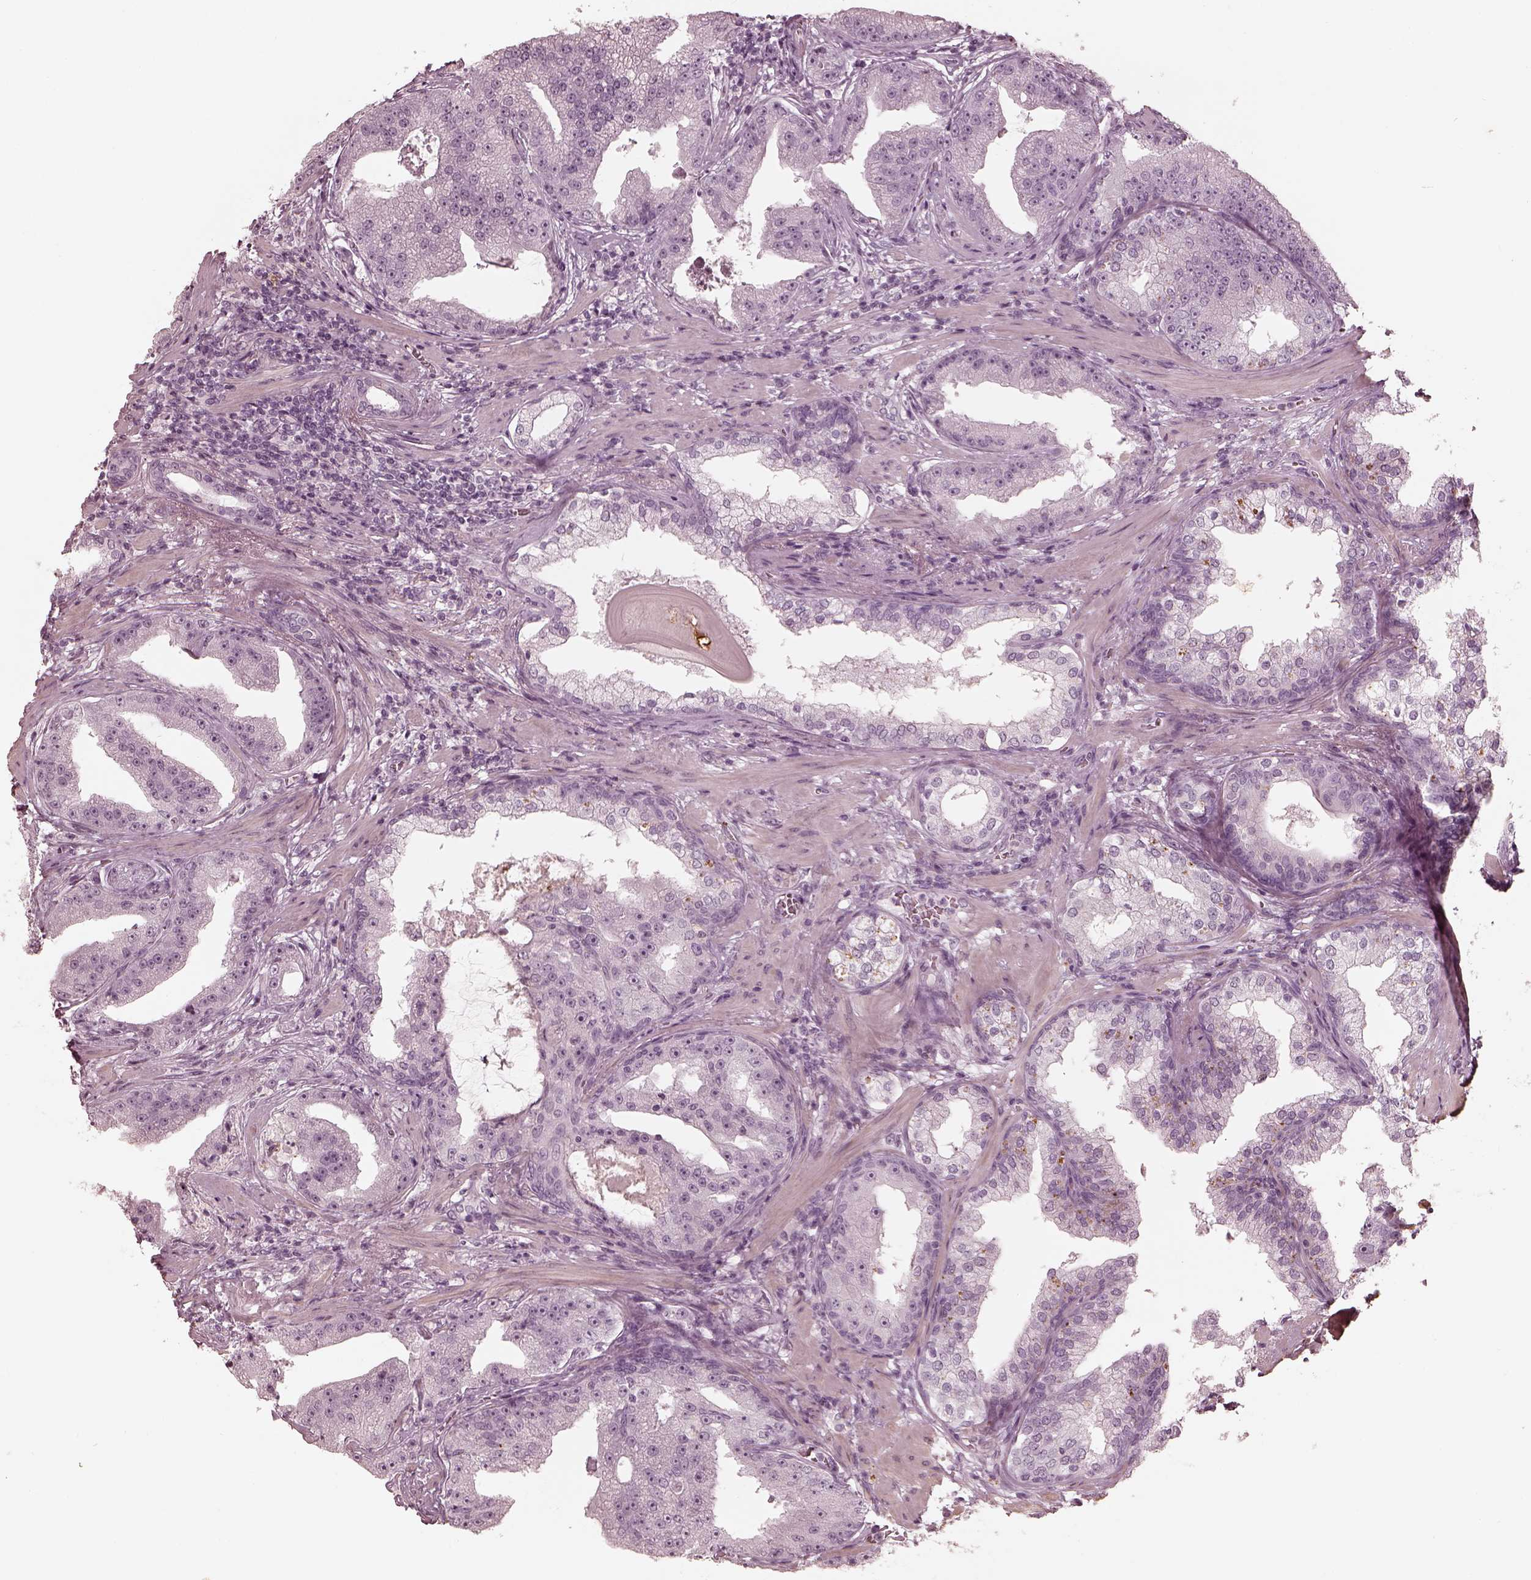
{"staining": {"intensity": "negative", "quantity": "none", "location": "none"}, "tissue": "prostate cancer", "cell_type": "Tumor cells", "image_type": "cancer", "snomed": [{"axis": "morphology", "description": "Adenocarcinoma, Low grade"}, {"axis": "topography", "description": "Prostate"}], "caption": "DAB immunohistochemical staining of prostate low-grade adenocarcinoma demonstrates no significant staining in tumor cells.", "gene": "ADRB3", "patient": {"sex": "male", "age": 62}}